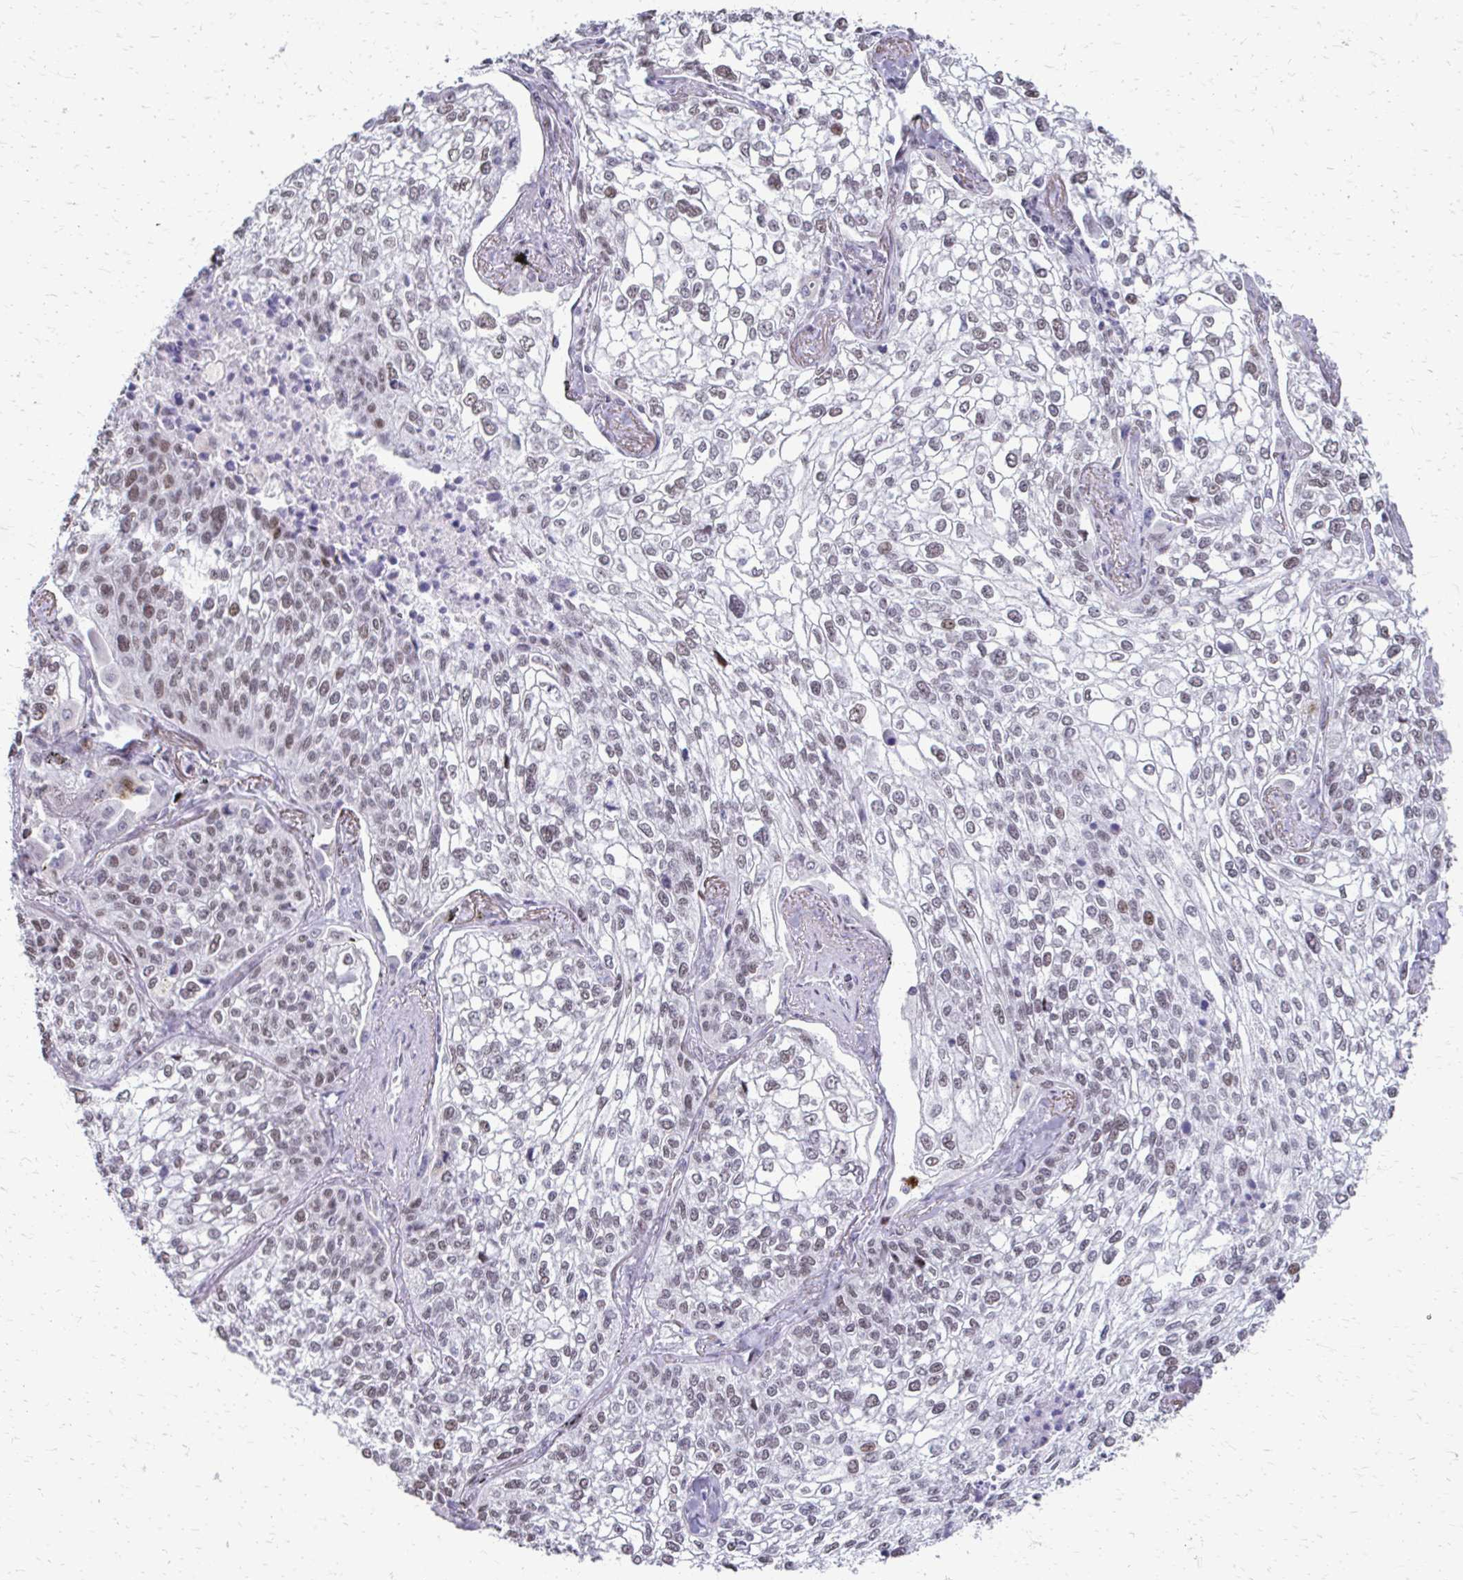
{"staining": {"intensity": "weak", "quantity": "<25%", "location": "nuclear"}, "tissue": "lung cancer", "cell_type": "Tumor cells", "image_type": "cancer", "snomed": [{"axis": "morphology", "description": "Squamous cell carcinoma, NOS"}, {"axis": "topography", "description": "Lung"}], "caption": "Immunohistochemistry of human lung squamous cell carcinoma displays no expression in tumor cells.", "gene": "SS18", "patient": {"sex": "male", "age": 74}}